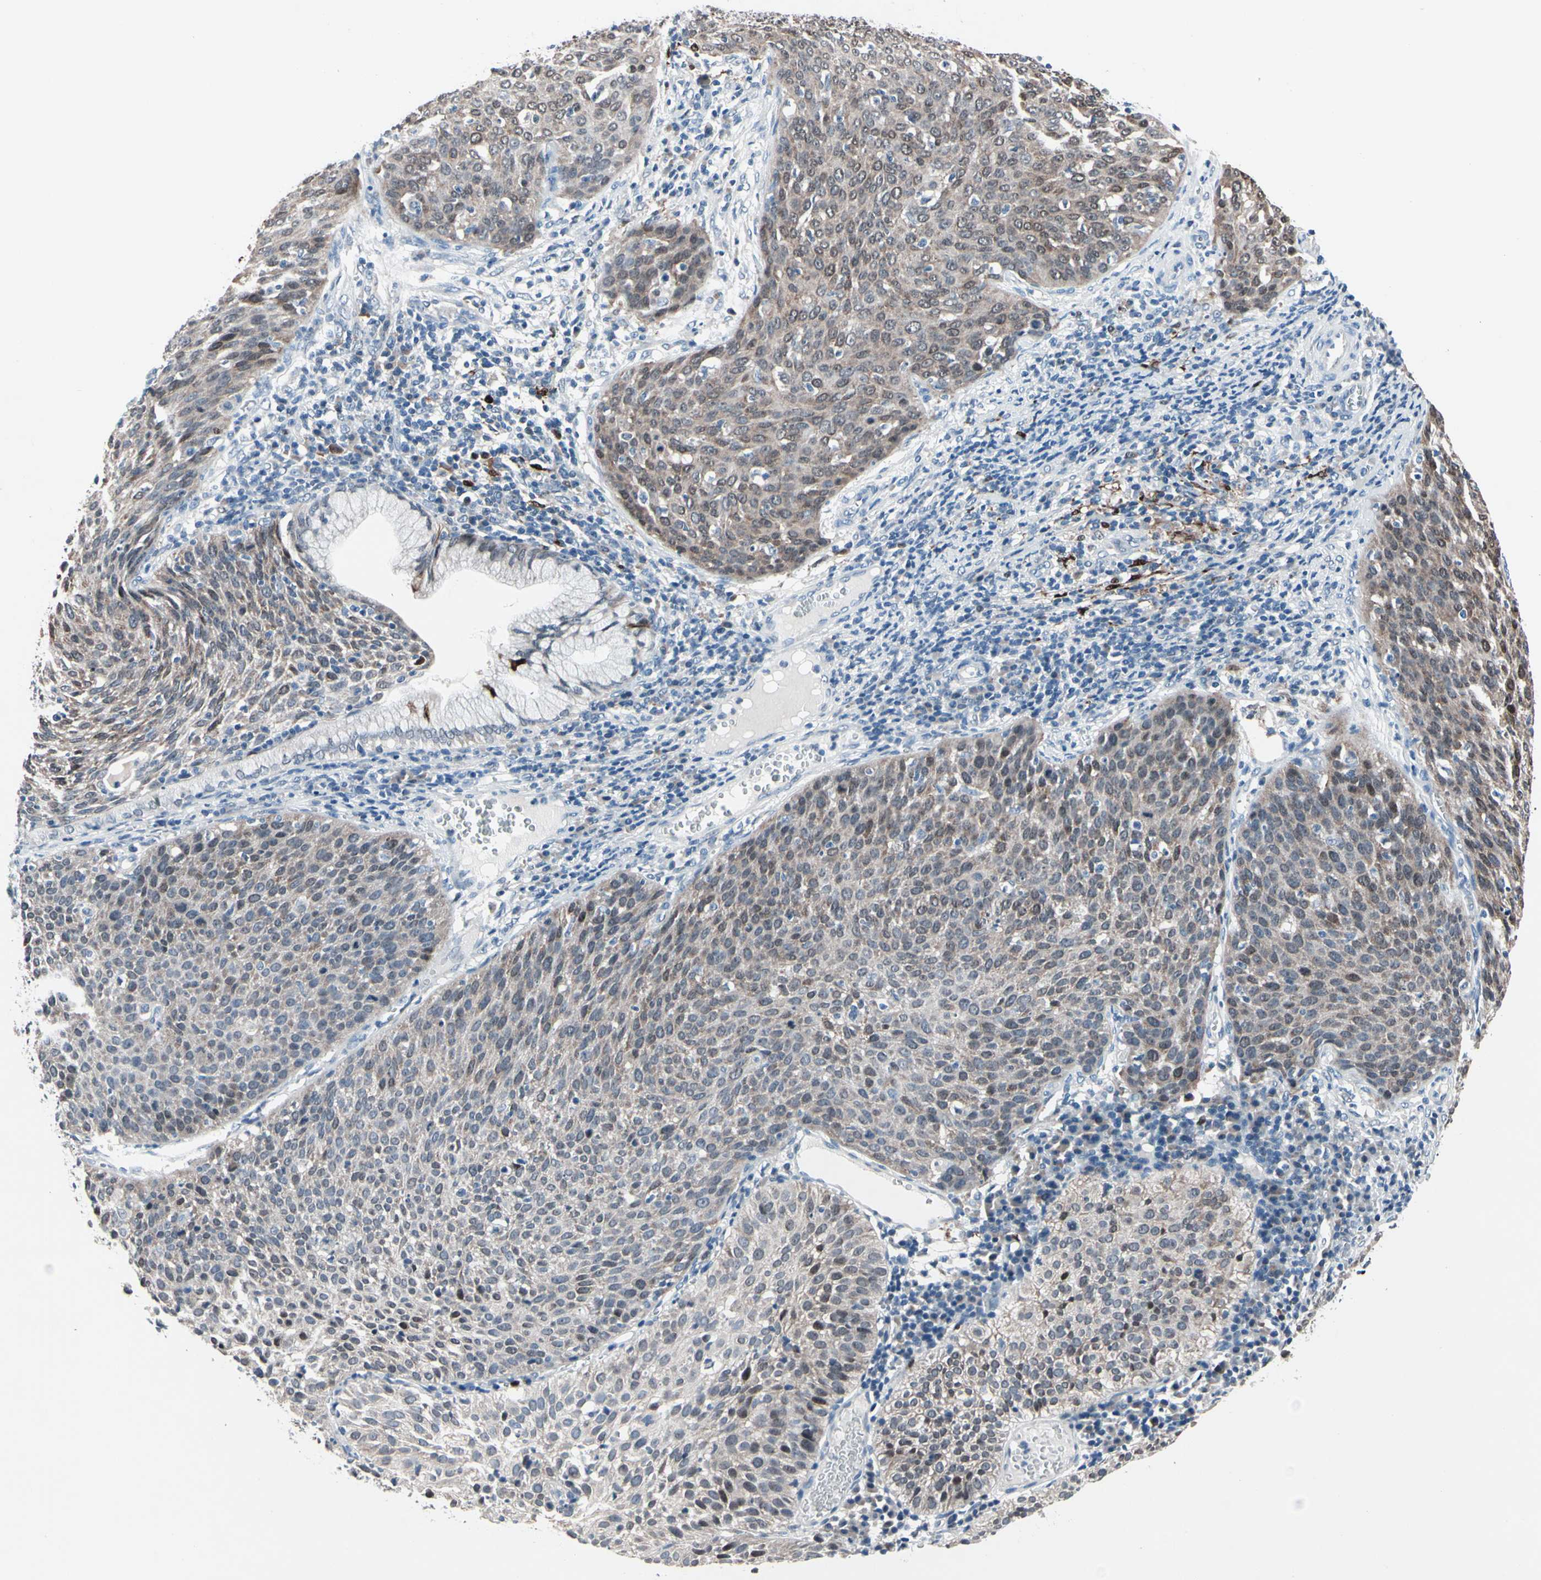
{"staining": {"intensity": "weak", "quantity": "25%-75%", "location": "cytoplasmic/membranous,nuclear"}, "tissue": "cervical cancer", "cell_type": "Tumor cells", "image_type": "cancer", "snomed": [{"axis": "morphology", "description": "Squamous cell carcinoma, NOS"}, {"axis": "topography", "description": "Cervix"}], "caption": "Immunohistochemistry (IHC) histopathology image of neoplastic tissue: human cervical cancer stained using immunohistochemistry (IHC) reveals low levels of weak protein expression localized specifically in the cytoplasmic/membranous and nuclear of tumor cells, appearing as a cytoplasmic/membranous and nuclear brown color.", "gene": "TXN", "patient": {"sex": "female", "age": 38}}